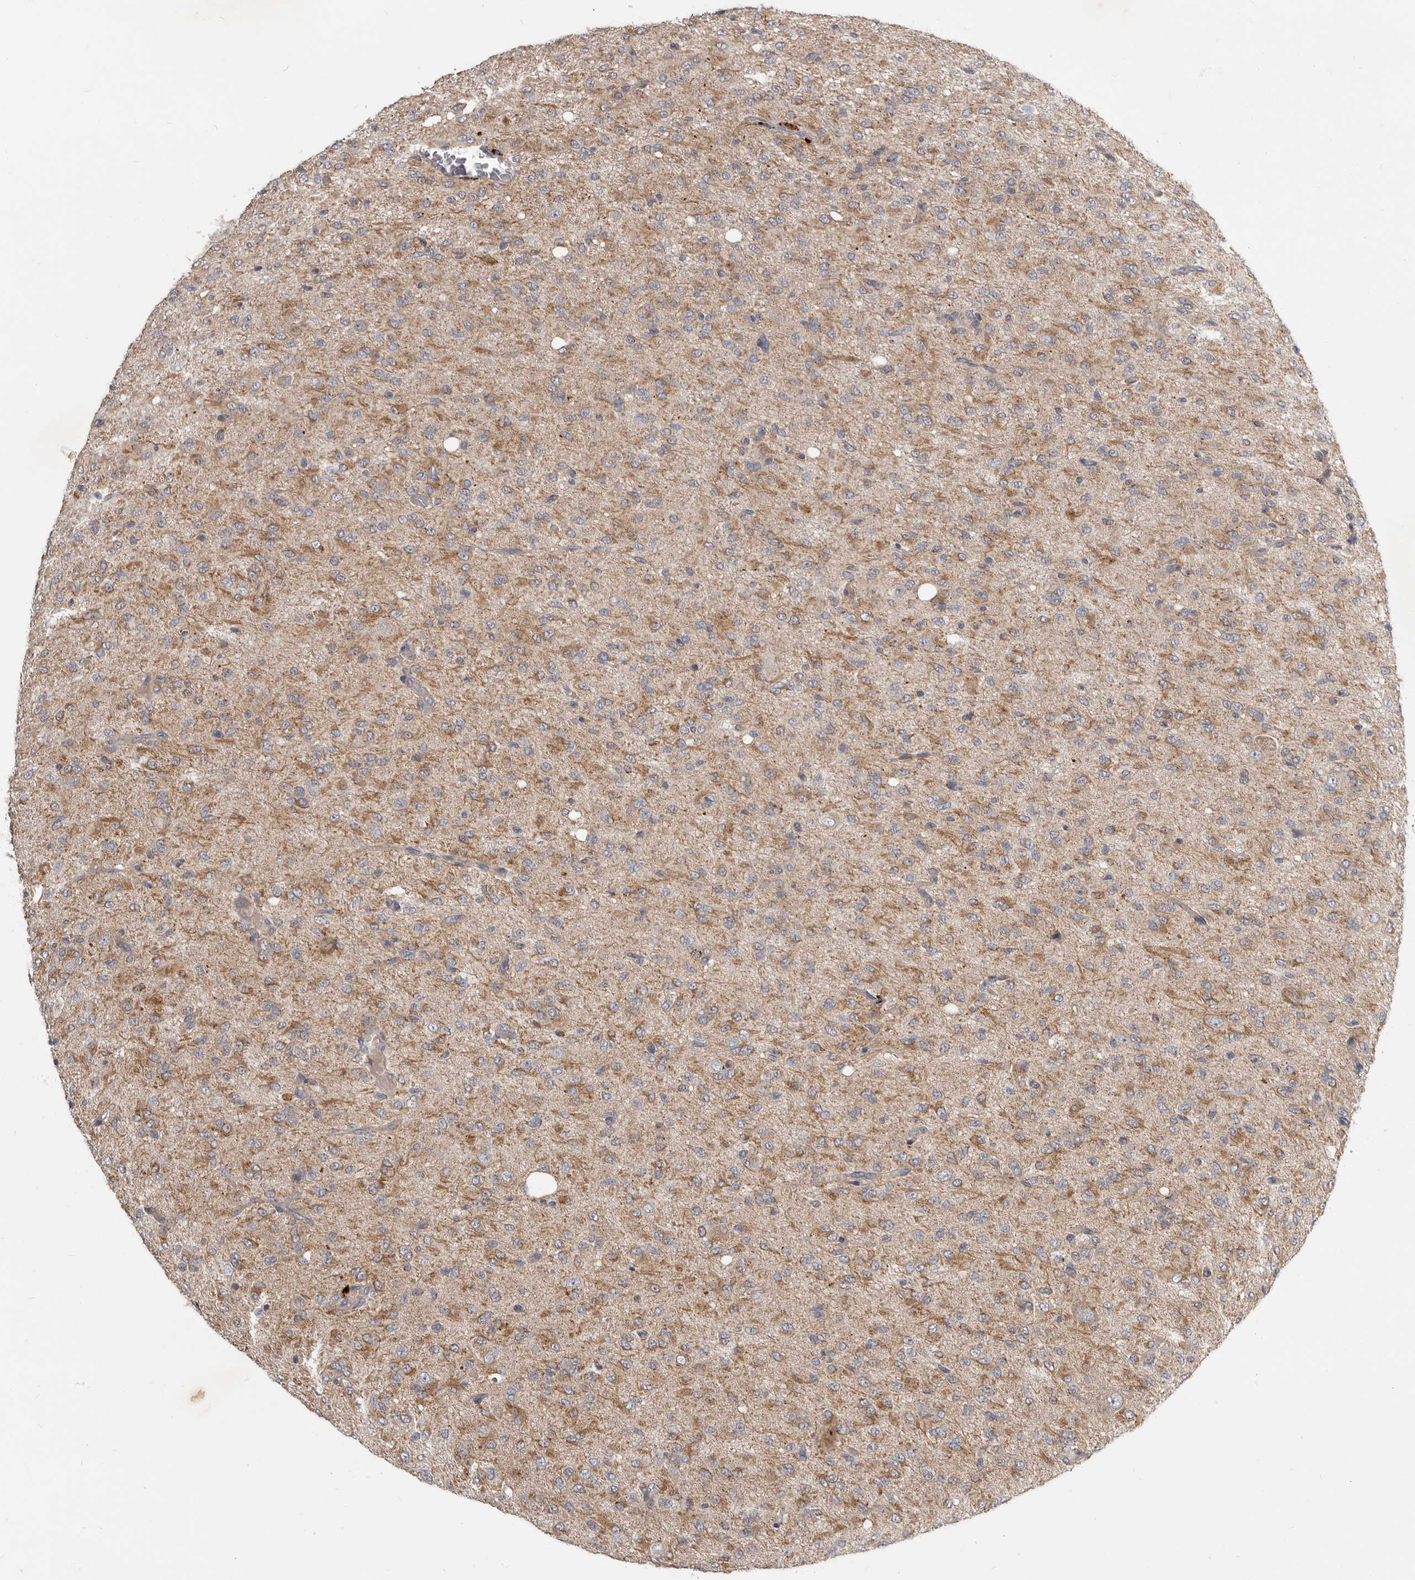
{"staining": {"intensity": "moderate", "quantity": "25%-75%", "location": "cytoplasmic/membranous"}, "tissue": "glioma", "cell_type": "Tumor cells", "image_type": "cancer", "snomed": [{"axis": "morphology", "description": "Glioma, malignant, High grade"}, {"axis": "topography", "description": "Brain"}], "caption": "This is an image of immunohistochemistry staining of malignant glioma (high-grade), which shows moderate expression in the cytoplasmic/membranous of tumor cells.", "gene": "SMC4", "patient": {"sex": "female", "age": 59}}